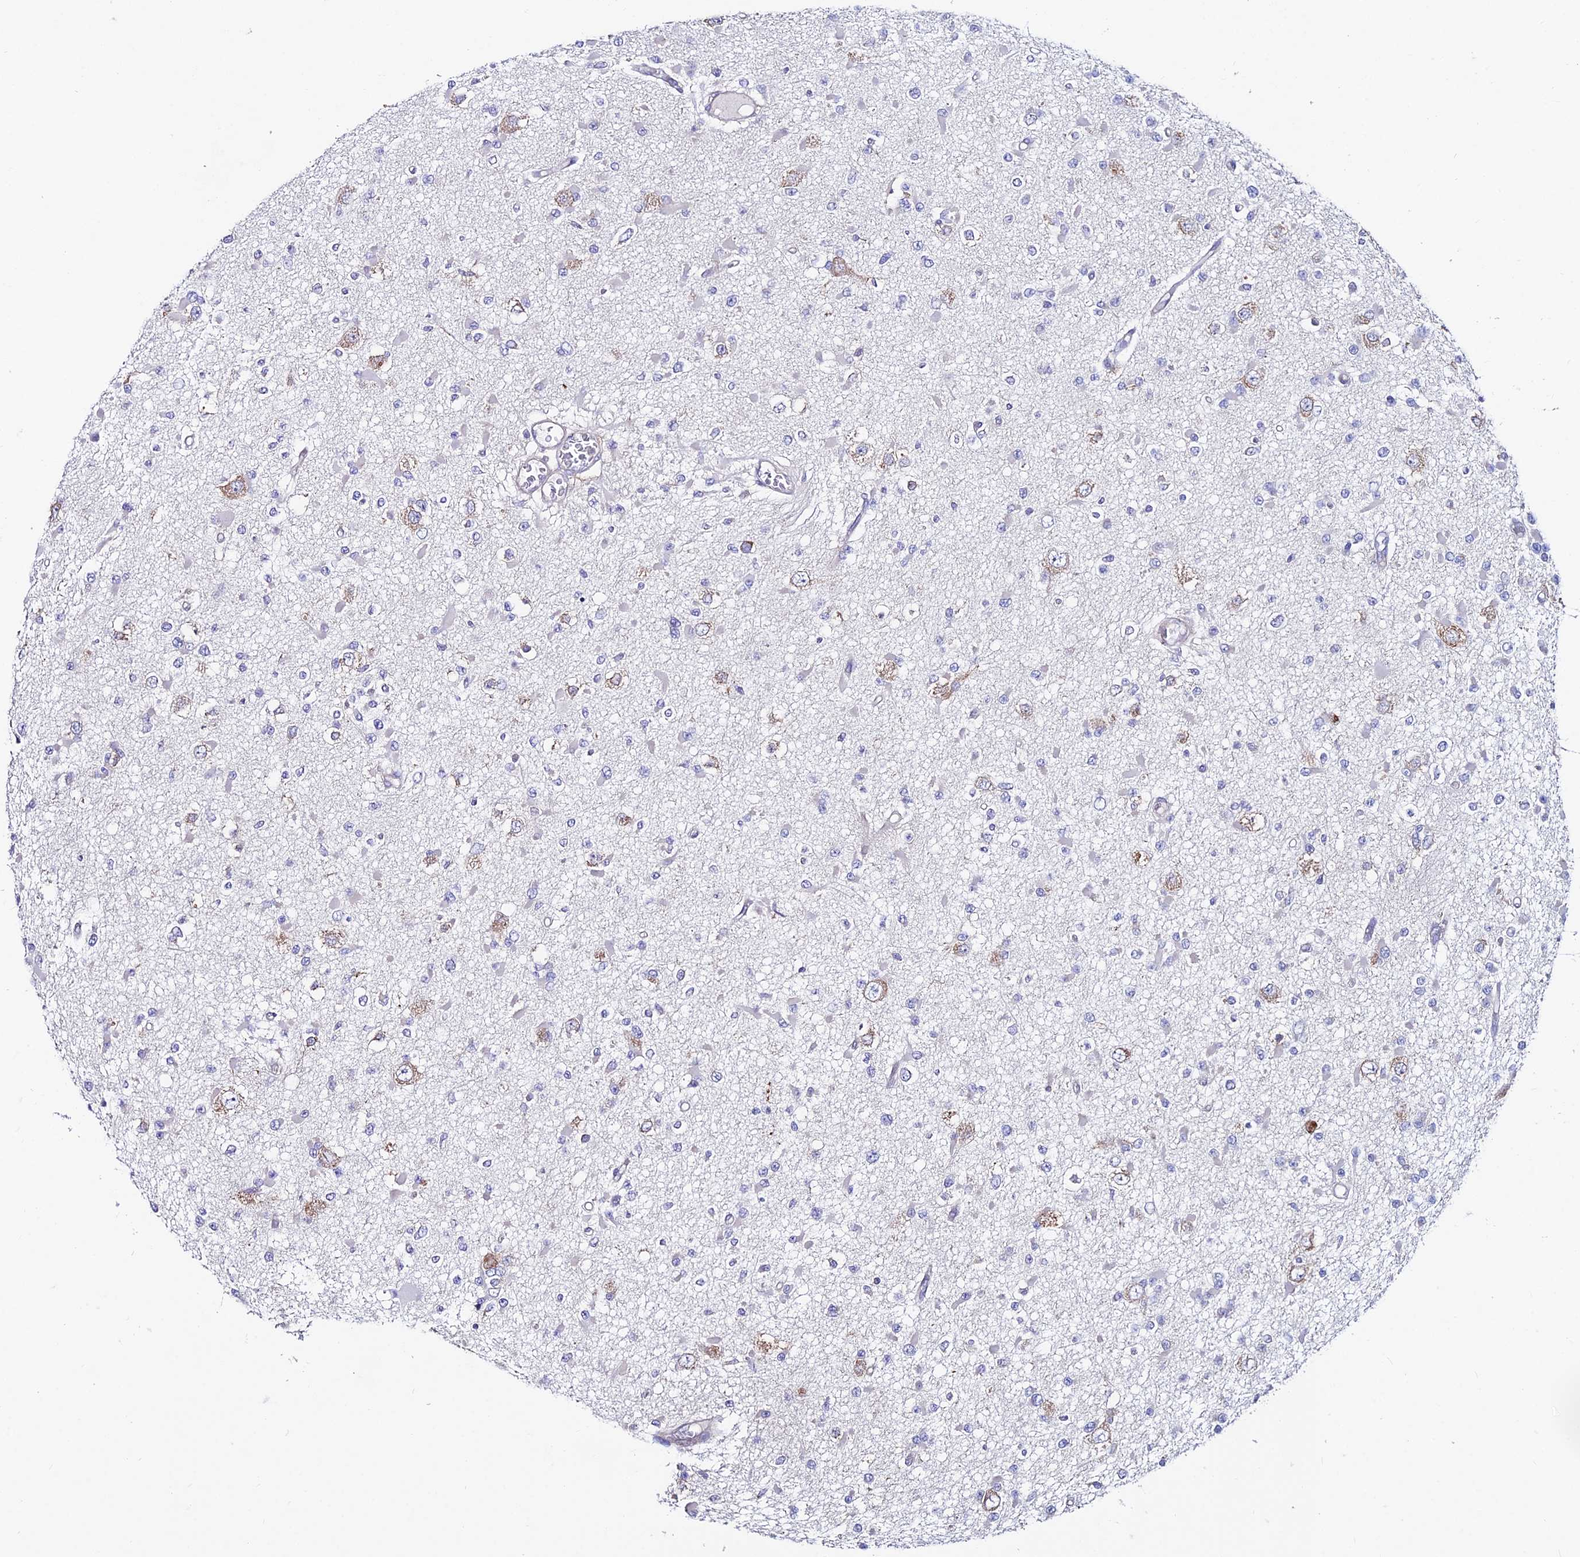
{"staining": {"intensity": "negative", "quantity": "none", "location": "none"}, "tissue": "glioma", "cell_type": "Tumor cells", "image_type": "cancer", "snomed": [{"axis": "morphology", "description": "Glioma, malignant, Low grade"}, {"axis": "topography", "description": "Brain"}], "caption": "This is an IHC histopathology image of glioma. There is no positivity in tumor cells.", "gene": "EIF3K", "patient": {"sex": "female", "age": 22}}